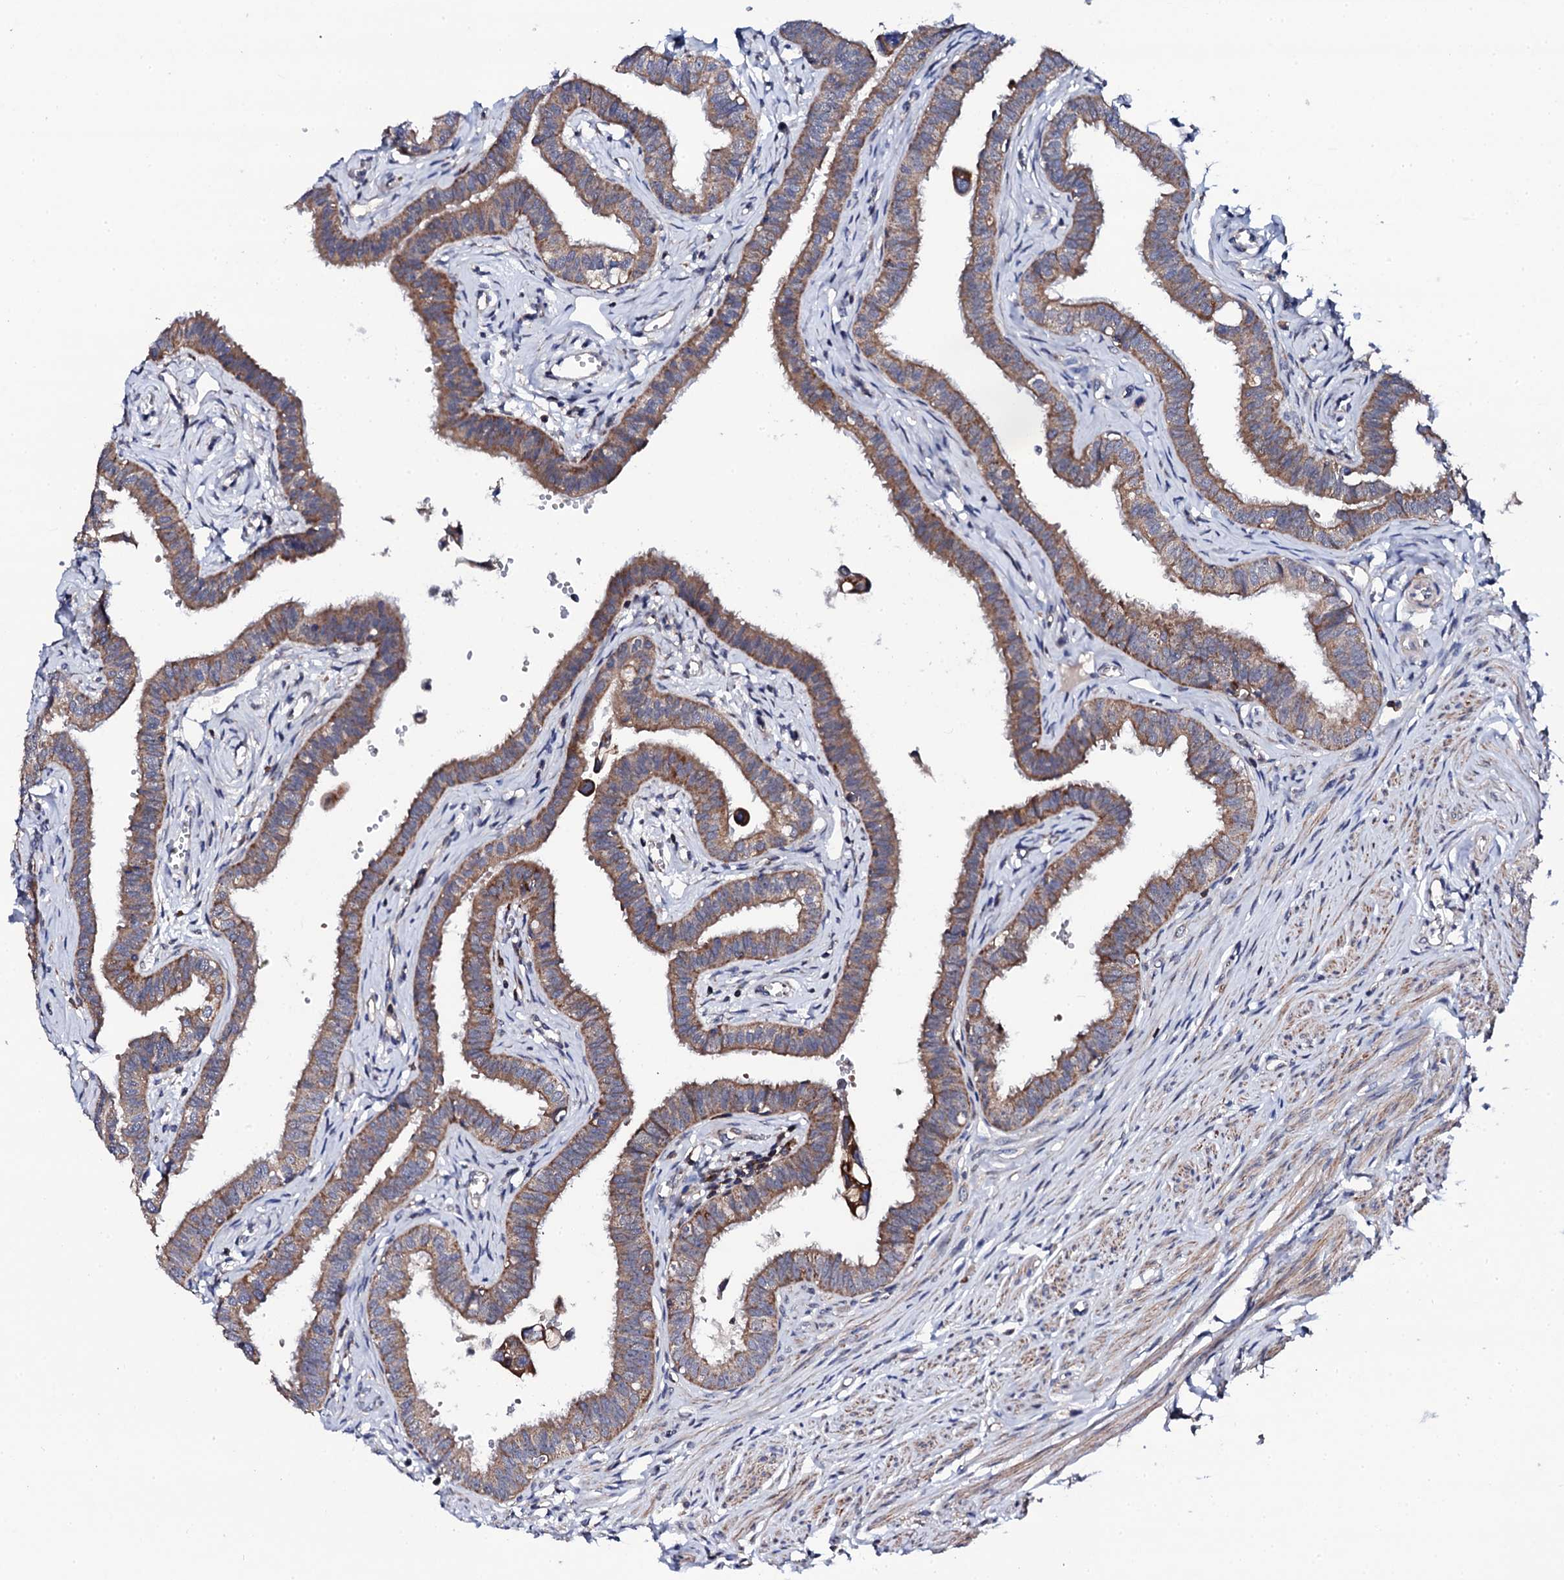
{"staining": {"intensity": "moderate", "quantity": ">75%", "location": "cytoplasmic/membranous"}, "tissue": "fallopian tube", "cell_type": "Glandular cells", "image_type": "normal", "snomed": [{"axis": "morphology", "description": "Normal tissue, NOS"}, {"axis": "morphology", "description": "Carcinoma, NOS"}, {"axis": "topography", "description": "Fallopian tube"}, {"axis": "topography", "description": "Ovary"}], "caption": "Brown immunohistochemical staining in normal fallopian tube displays moderate cytoplasmic/membranous expression in about >75% of glandular cells. (DAB IHC, brown staining for protein, blue staining for nuclei).", "gene": "COG4", "patient": {"sex": "female", "age": 59}}